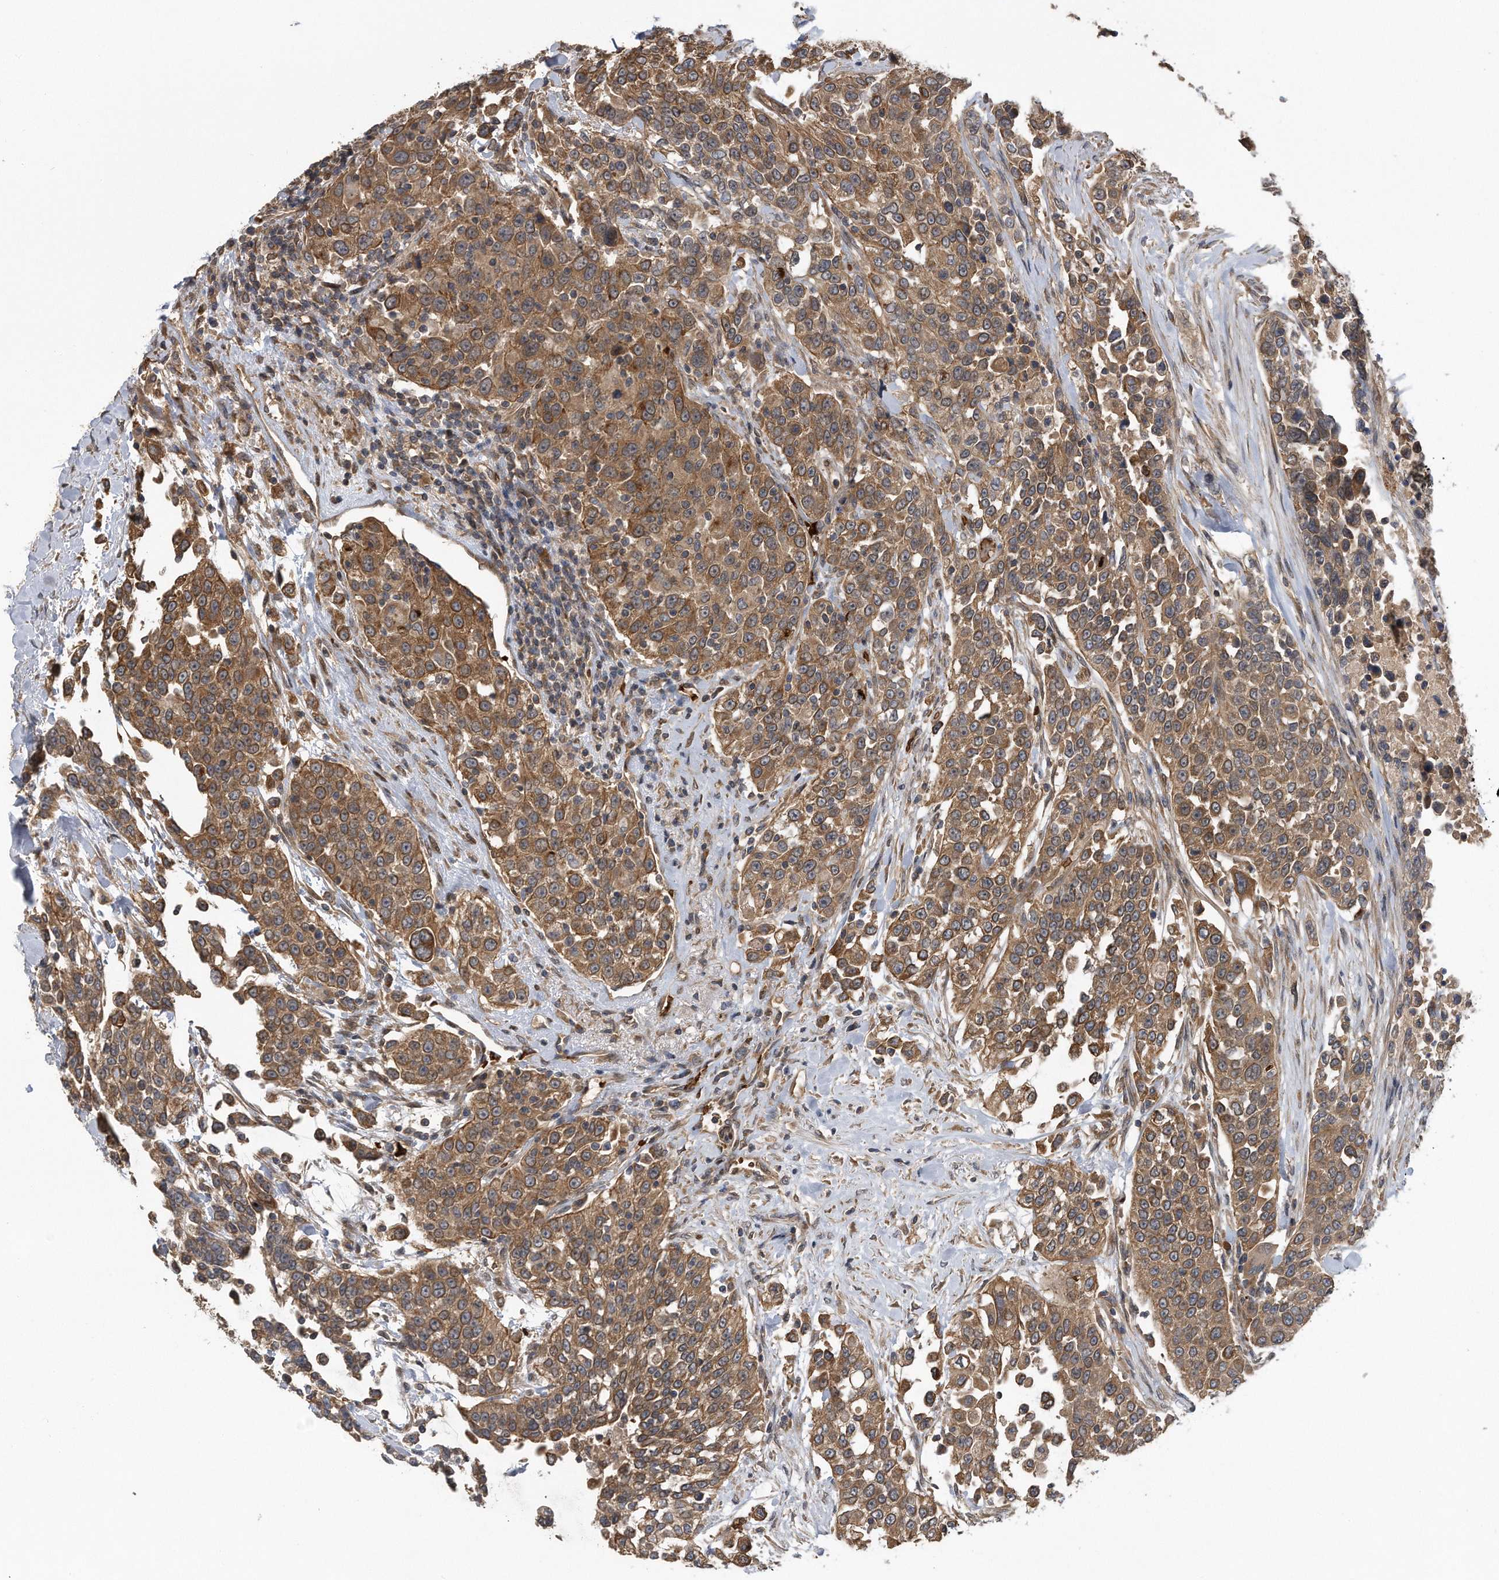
{"staining": {"intensity": "moderate", "quantity": ">75%", "location": "cytoplasmic/membranous"}, "tissue": "urothelial cancer", "cell_type": "Tumor cells", "image_type": "cancer", "snomed": [{"axis": "morphology", "description": "Urothelial carcinoma, High grade"}, {"axis": "topography", "description": "Urinary bladder"}], "caption": "Urothelial cancer stained with immunohistochemistry (IHC) displays moderate cytoplasmic/membranous expression in about >75% of tumor cells. (IHC, brightfield microscopy, high magnification).", "gene": "ZNF79", "patient": {"sex": "female", "age": 80}}